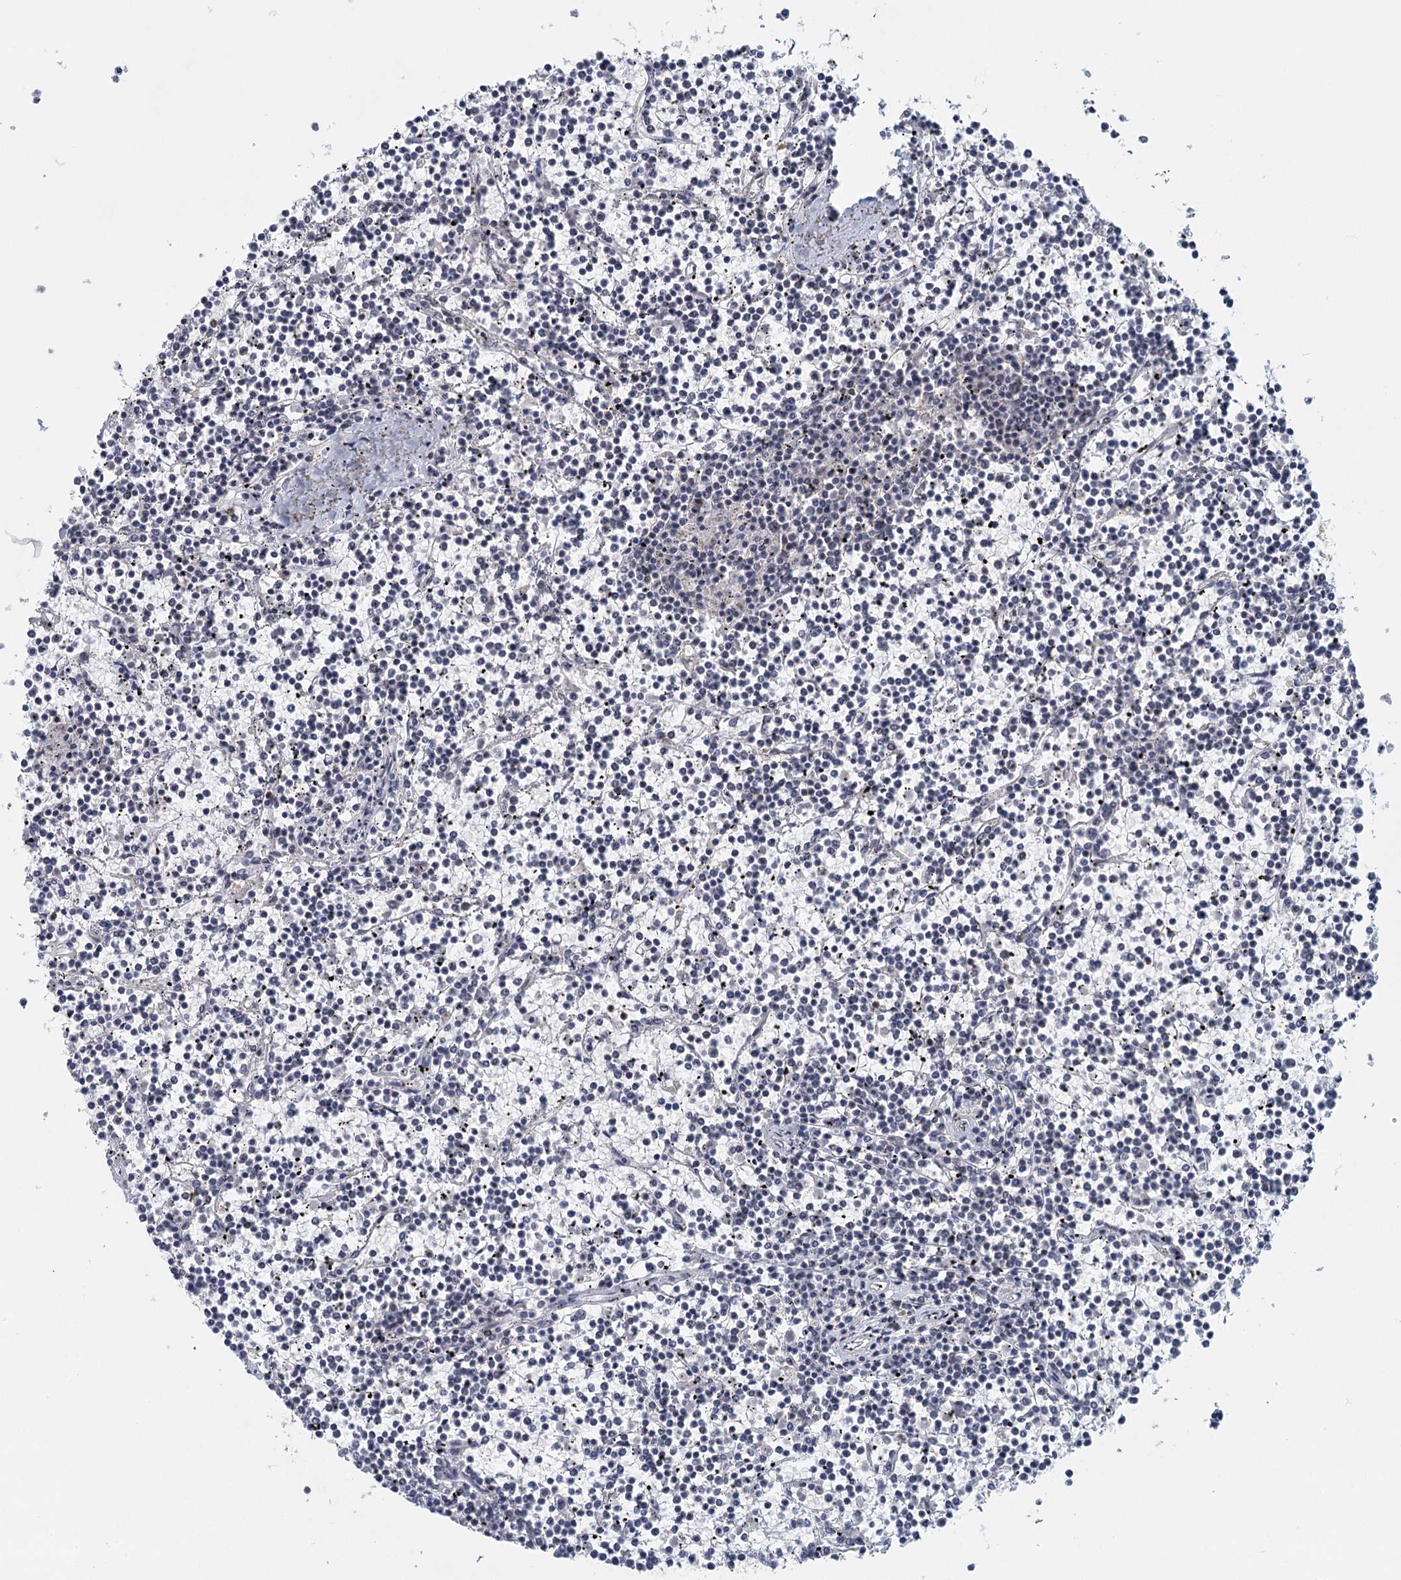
{"staining": {"intensity": "negative", "quantity": "none", "location": "none"}, "tissue": "lymphoma", "cell_type": "Tumor cells", "image_type": "cancer", "snomed": [{"axis": "morphology", "description": "Malignant lymphoma, non-Hodgkin's type, Low grade"}, {"axis": "topography", "description": "Spleen"}], "caption": "Immunohistochemistry of human lymphoma demonstrates no positivity in tumor cells.", "gene": "GPATCH11", "patient": {"sex": "female", "age": 19}}